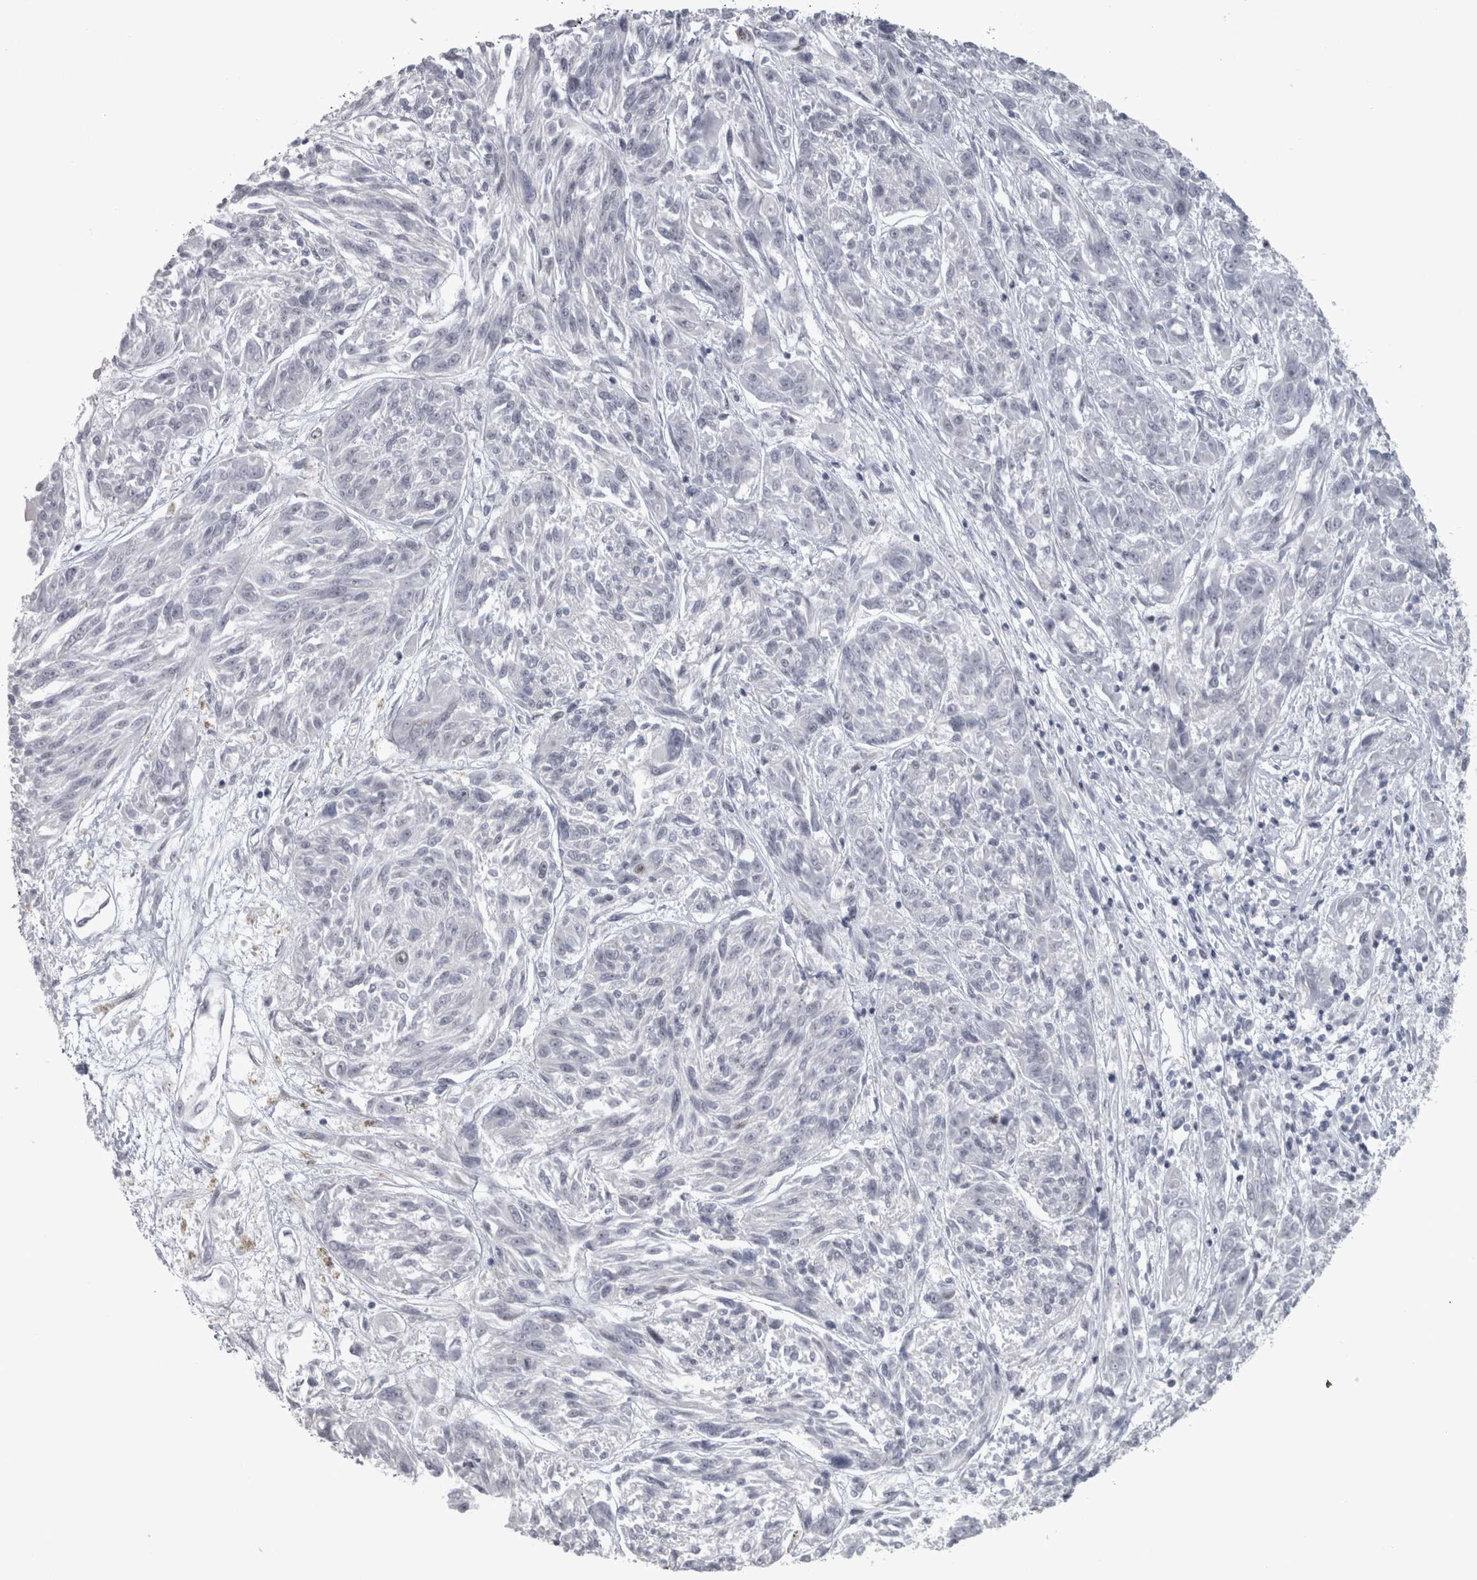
{"staining": {"intensity": "negative", "quantity": "none", "location": "none"}, "tissue": "melanoma", "cell_type": "Tumor cells", "image_type": "cancer", "snomed": [{"axis": "morphology", "description": "Malignant melanoma, NOS"}, {"axis": "topography", "description": "Skin"}], "caption": "Tumor cells are negative for brown protein staining in malignant melanoma.", "gene": "PPP1R12B", "patient": {"sex": "male", "age": 53}}